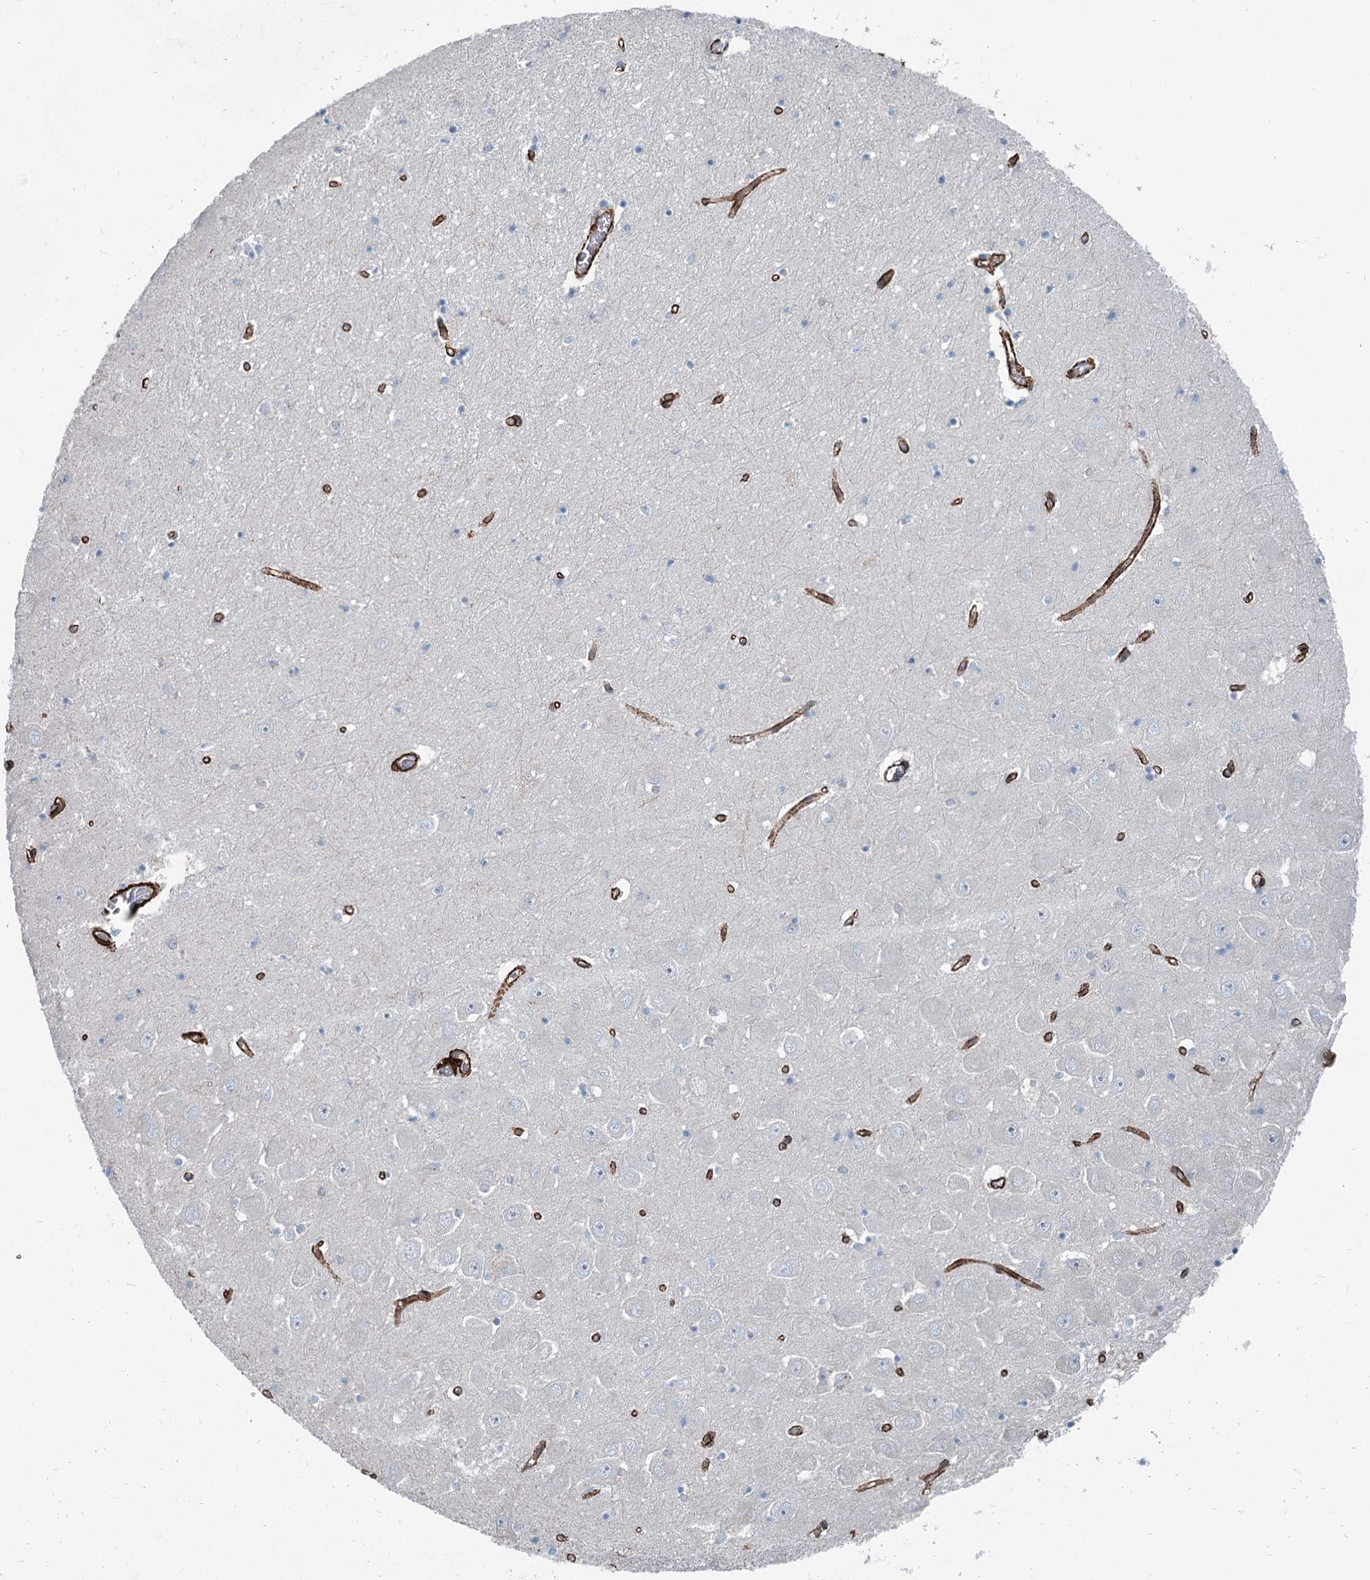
{"staining": {"intensity": "negative", "quantity": "none", "location": "none"}, "tissue": "hippocampus", "cell_type": "Glial cells", "image_type": "normal", "snomed": [{"axis": "morphology", "description": "Normal tissue, NOS"}, {"axis": "topography", "description": "Hippocampus"}], "caption": "A histopathology image of hippocampus stained for a protein shows no brown staining in glial cells. (Brightfield microscopy of DAB immunohistochemistry (IHC) at high magnification).", "gene": "IQSEC1", "patient": {"sex": "male", "age": 70}}